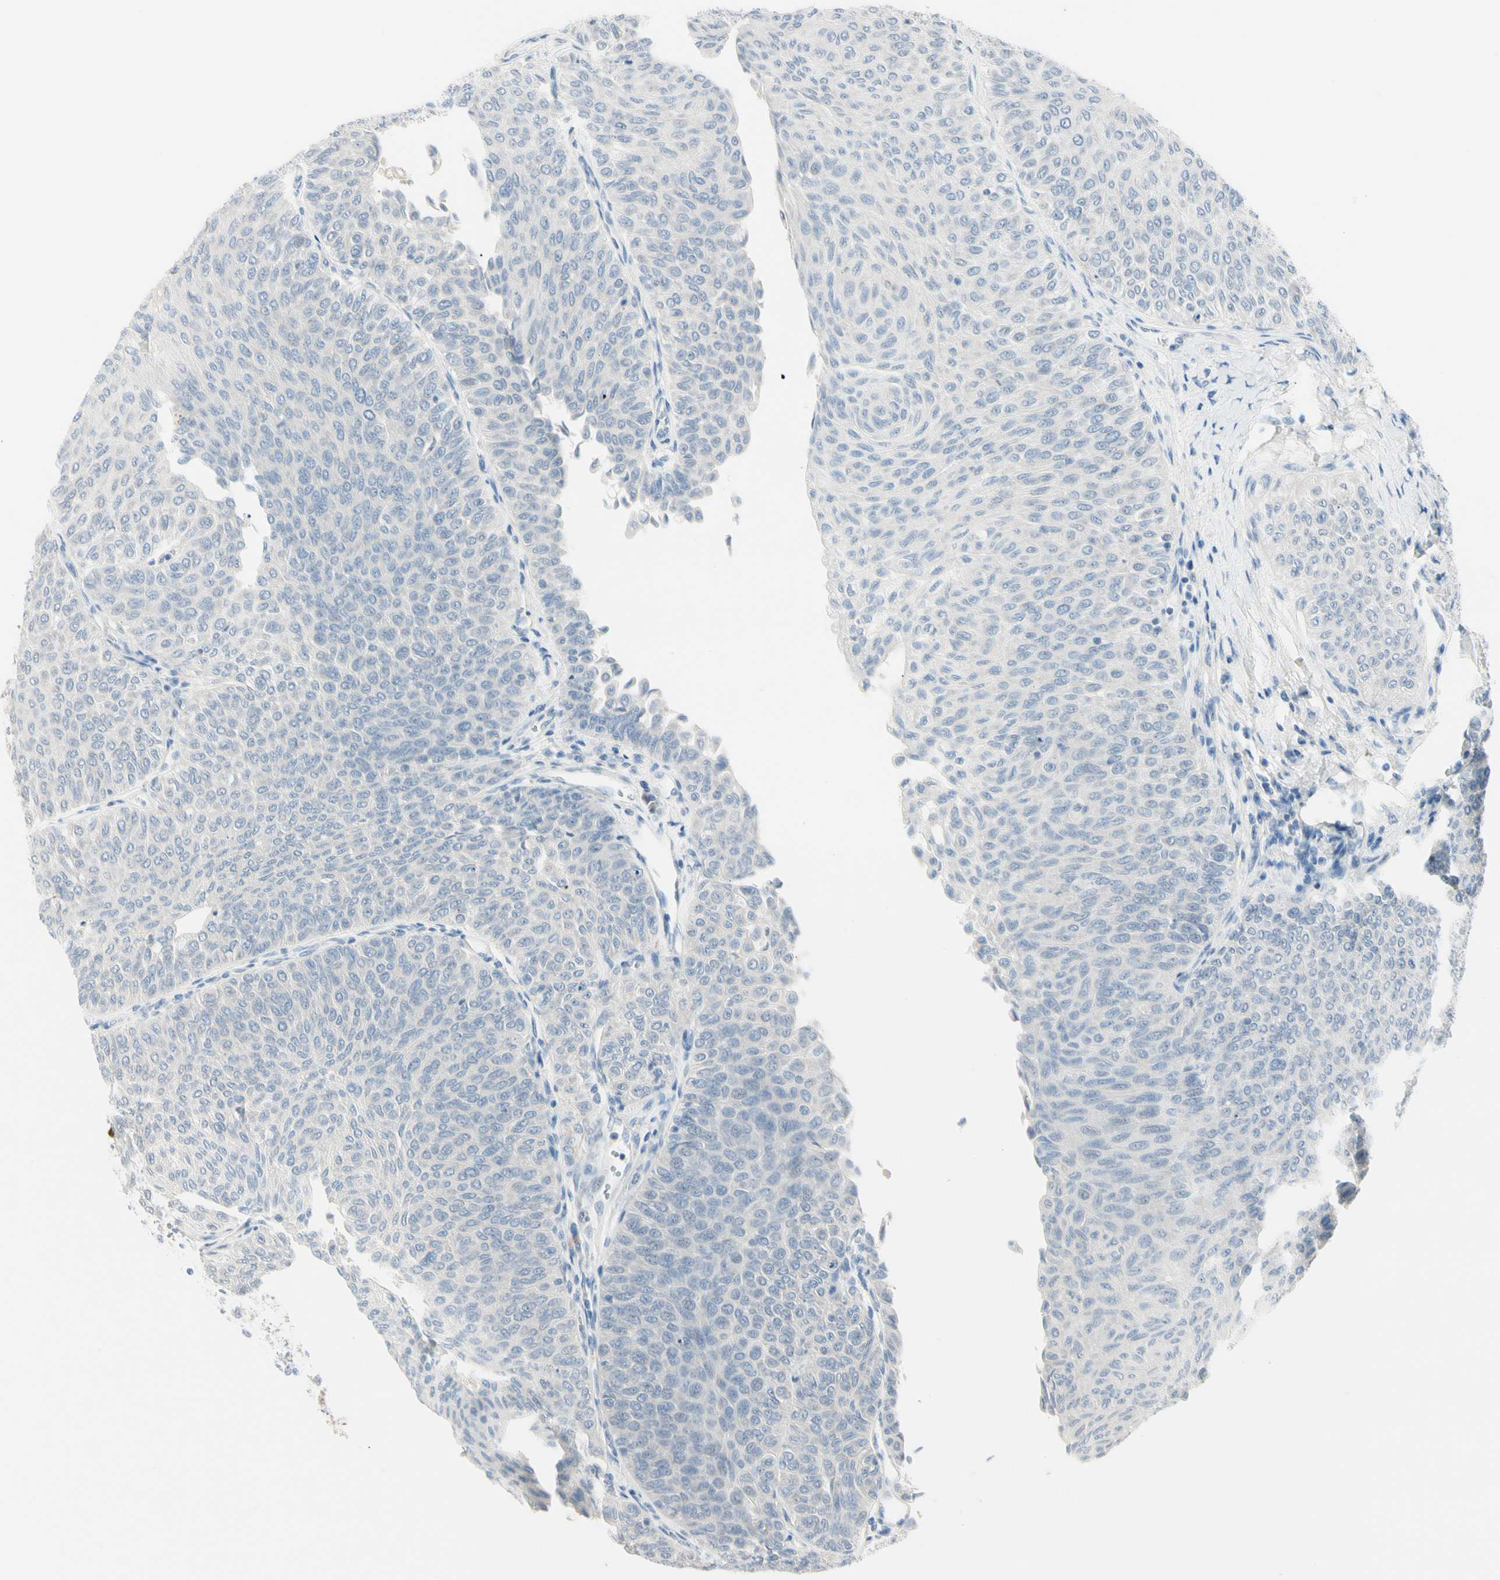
{"staining": {"intensity": "negative", "quantity": "none", "location": "none"}, "tissue": "urothelial cancer", "cell_type": "Tumor cells", "image_type": "cancer", "snomed": [{"axis": "morphology", "description": "Urothelial carcinoma, Low grade"}, {"axis": "topography", "description": "Urinary bladder"}], "caption": "DAB (3,3'-diaminobenzidine) immunohistochemical staining of human urothelial carcinoma (low-grade) exhibits no significant expression in tumor cells.", "gene": "ALDH18A1", "patient": {"sex": "male", "age": 78}}